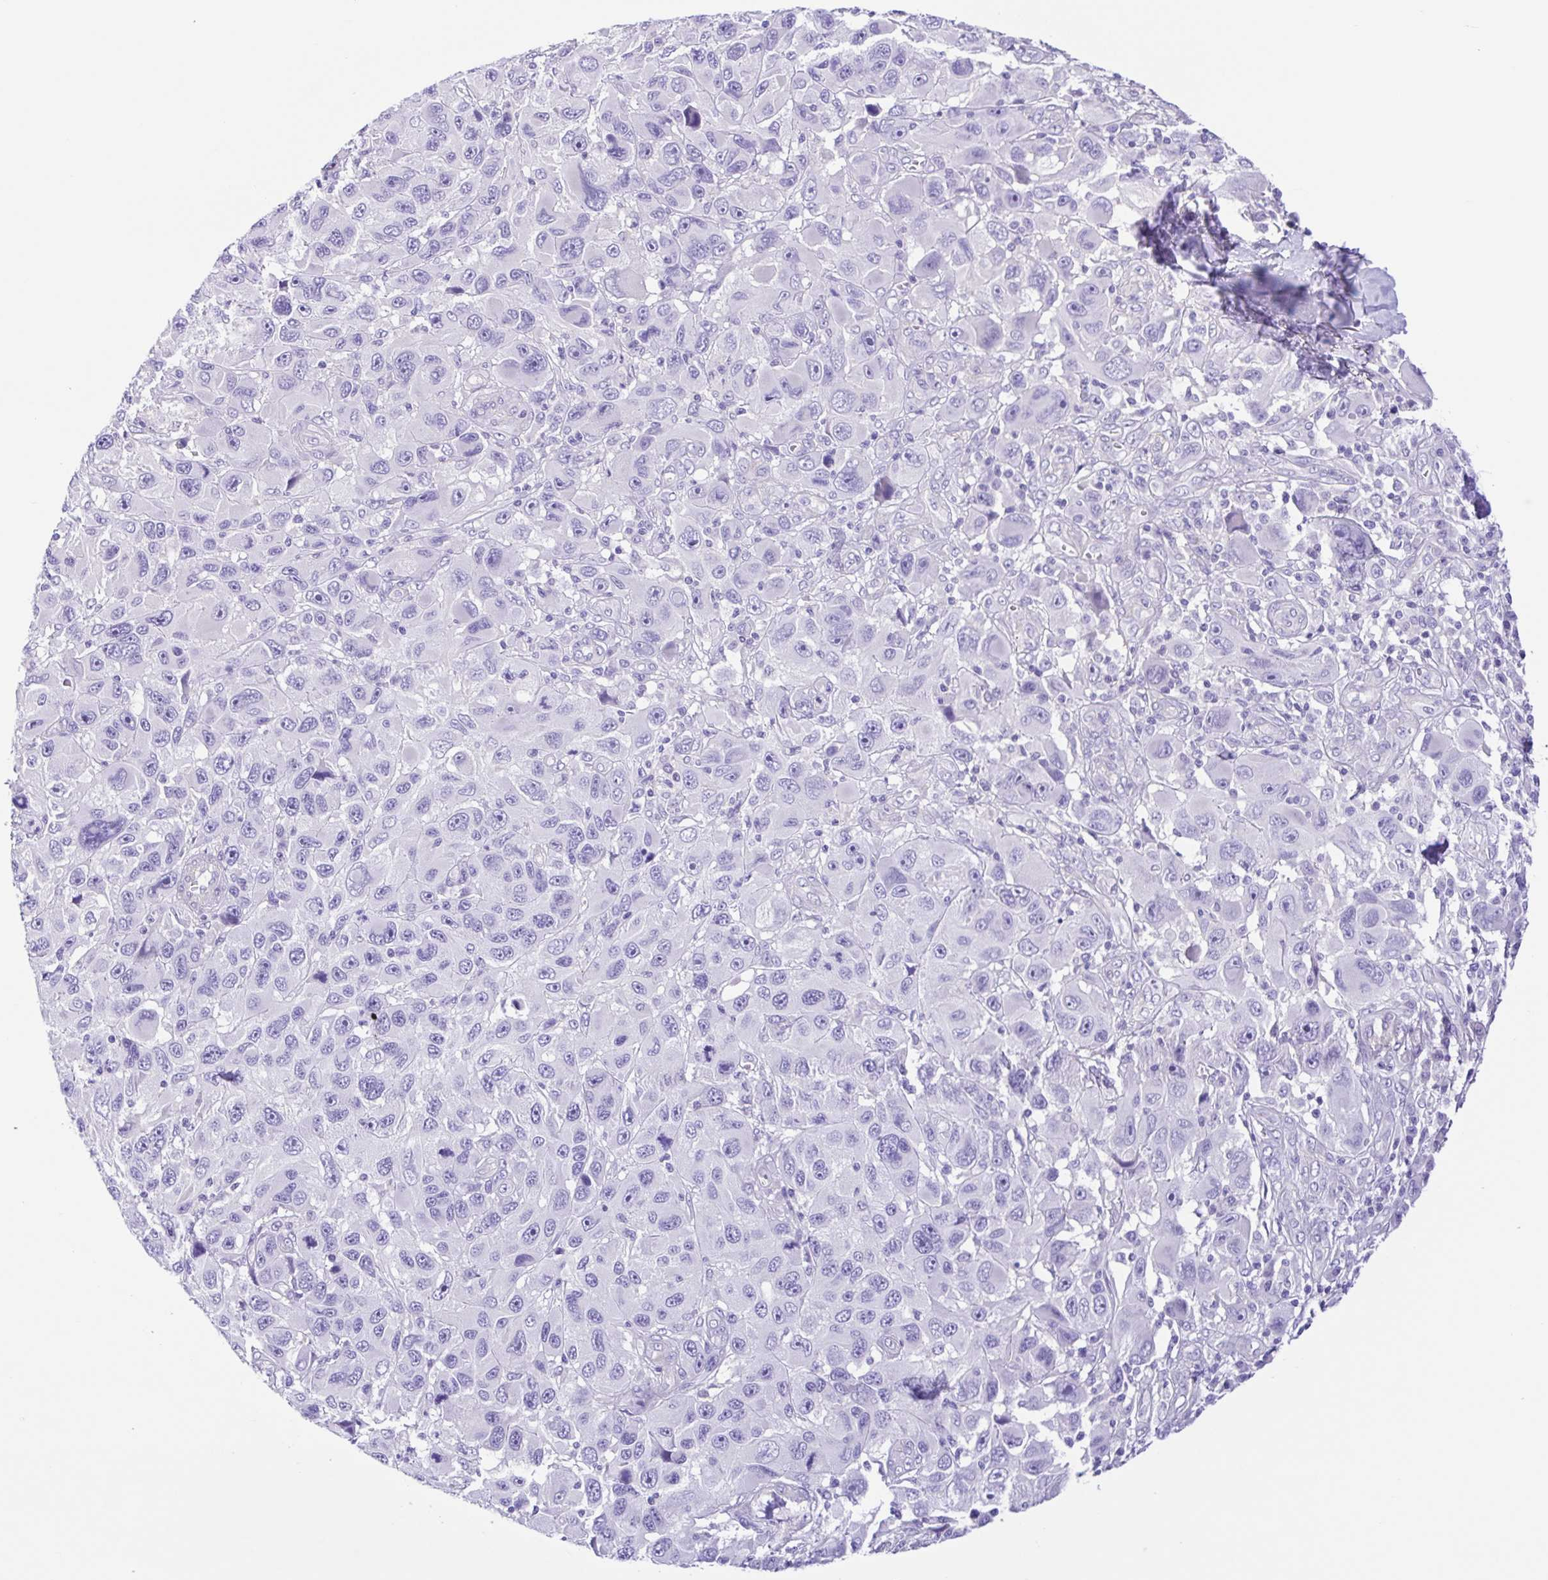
{"staining": {"intensity": "negative", "quantity": "none", "location": "none"}, "tissue": "melanoma", "cell_type": "Tumor cells", "image_type": "cancer", "snomed": [{"axis": "morphology", "description": "Malignant melanoma, NOS"}, {"axis": "topography", "description": "Skin"}], "caption": "Immunohistochemistry histopathology image of melanoma stained for a protein (brown), which demonstrates no positivity in tumor cells.", "gene": "ISM2", "patient": {"sex": "male", "age": 53}}